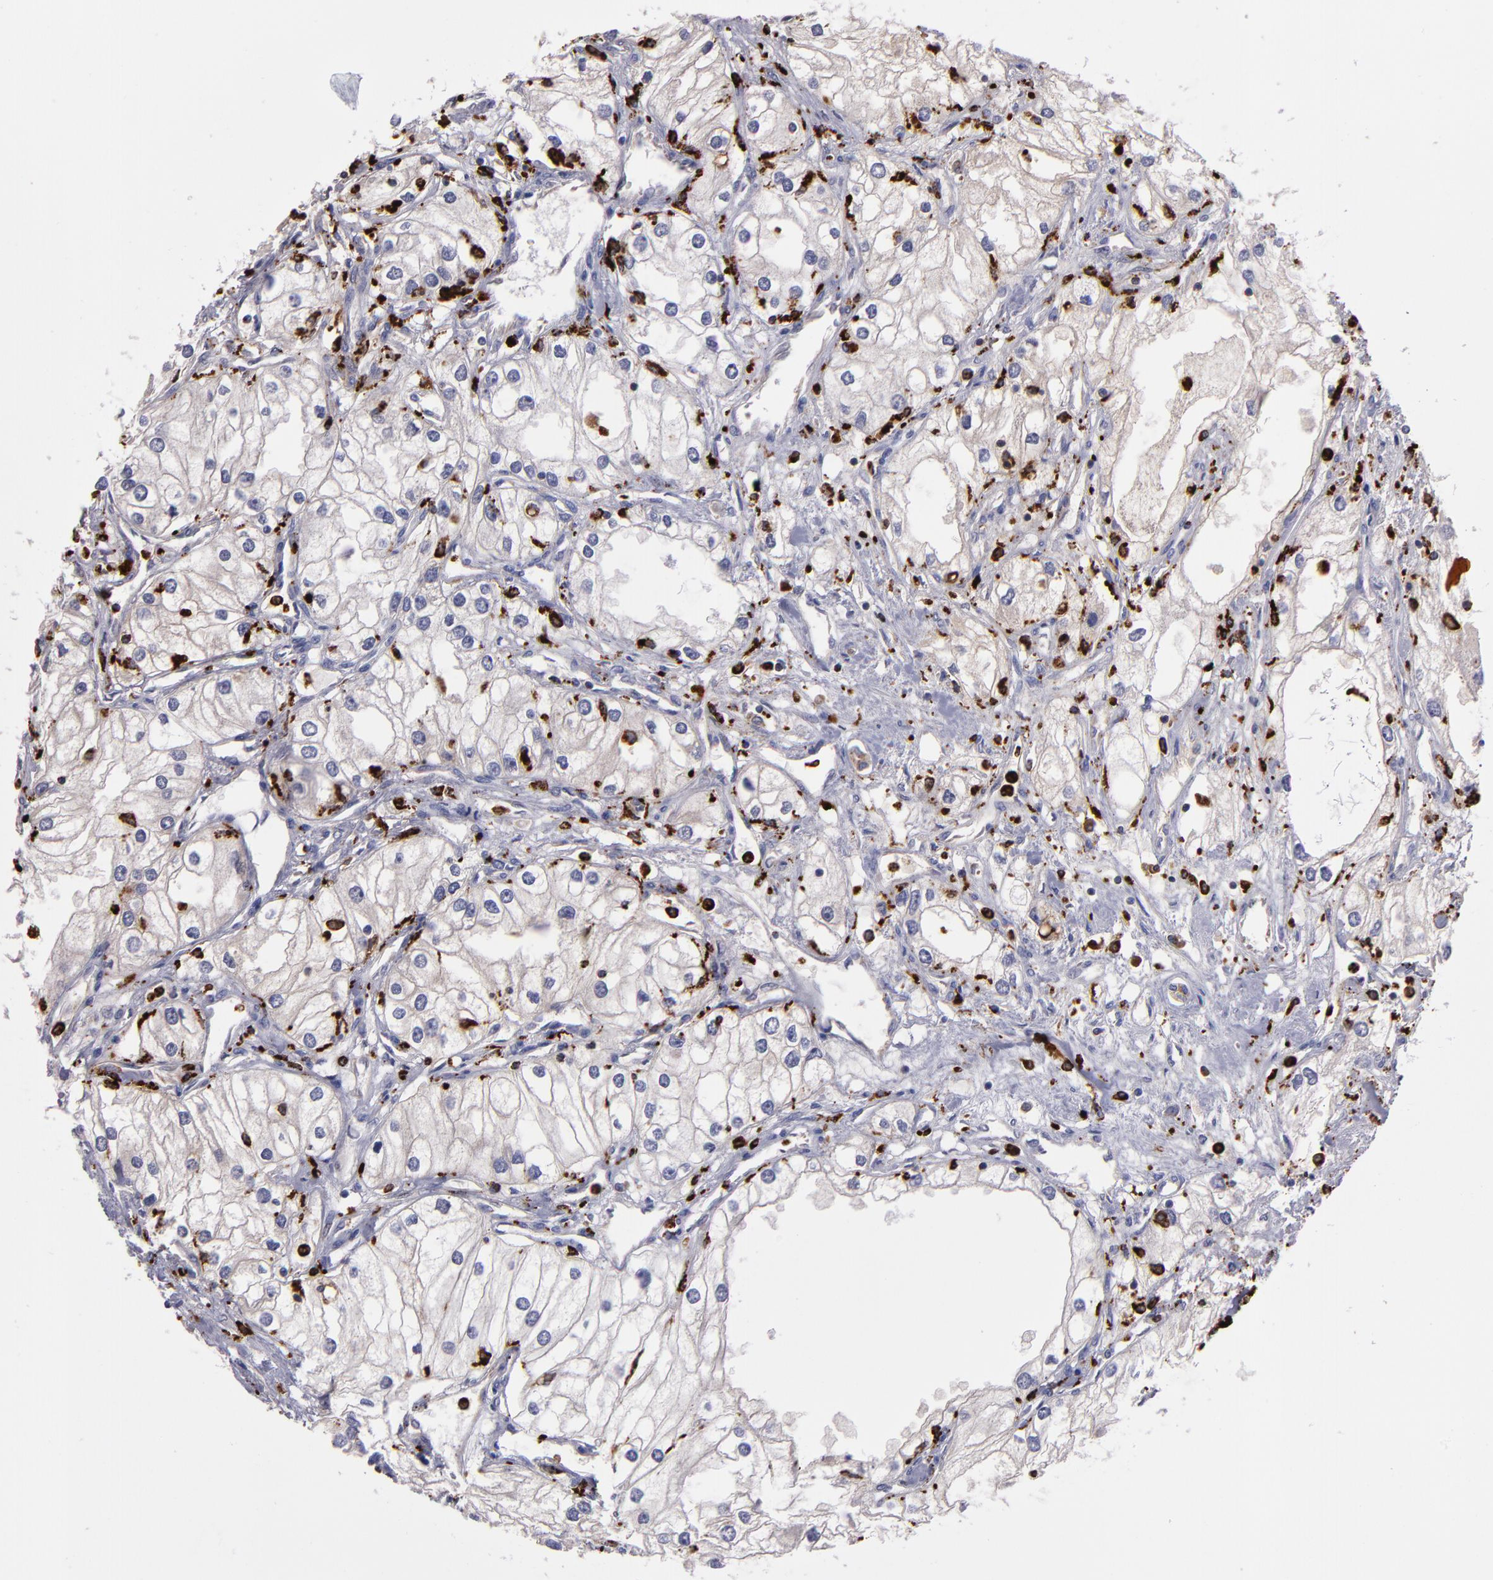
{"staining": {"intensity": "negative", "quantity": "none", "location": "none"}, "tissue": "renal cancer", "cell_type": "Tumor cells", "image_type": "cancer", "snomed": [{"axis": "morphology", "description": "Adenocarcinoma, NOS"}, {"axis": "topography", "description": "Kidney"}], "caption": "IHC of human adenocarcinoma (renal) displays no positivity in tumor cells.", "gene": "CTSS", "patient": {"sex": "male", "age": 57}}